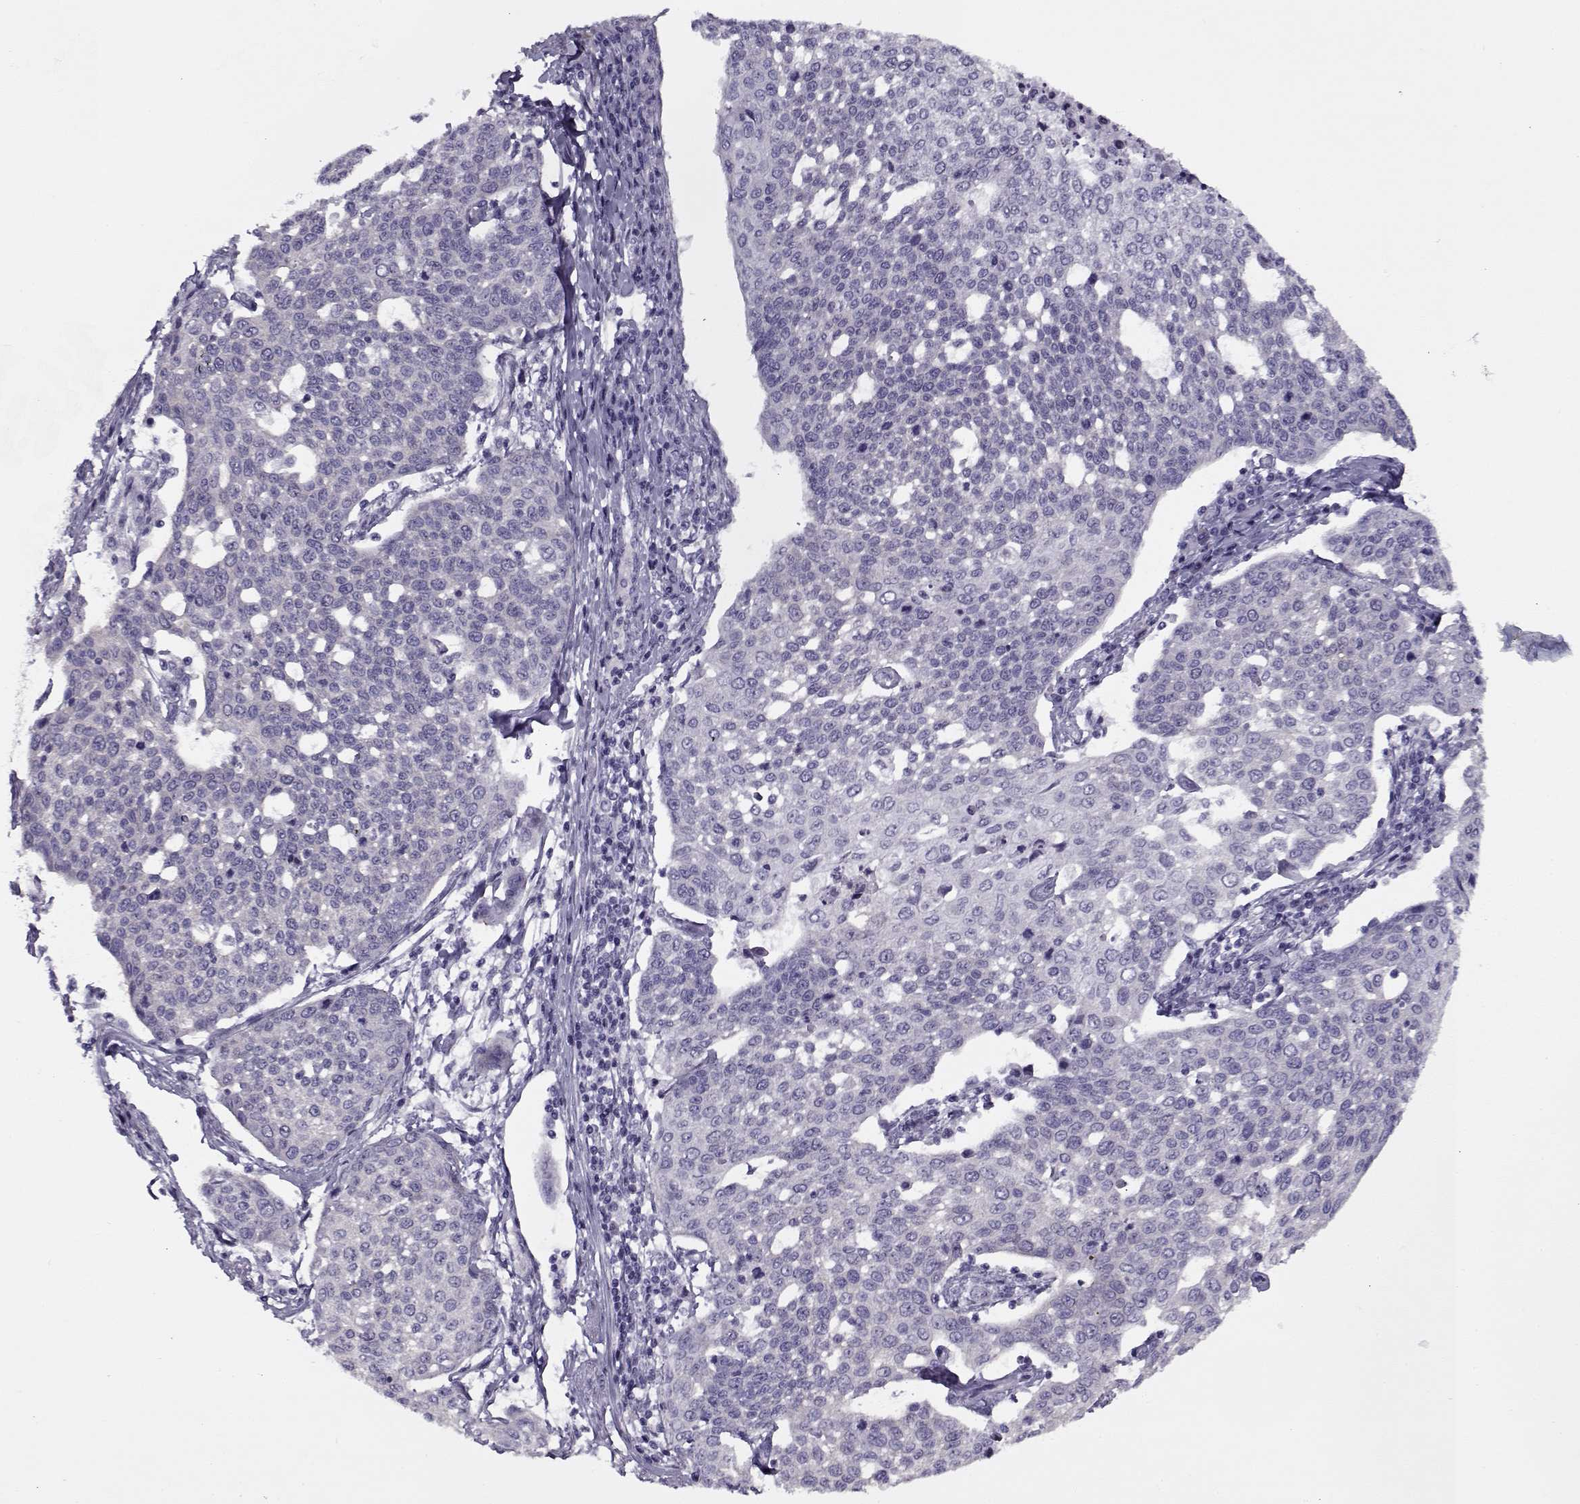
{"staining": {"intensity": "negative", "quantity": "none", "location": "none"}, "tissue": "cervical cancer", "cell_type": "Tumor cells", "image_type": "cancer", "snomed": [{"axis": "morphology", "description": "Squamous cell carcinoma, NOS"}, {"axis": "topography", "description": "Cervix"}], "caption": "Cervical cancer (squamous cell carcinoma) was stained to show a protein in brown. There is no significant positivity in tumor cells.", "gene": "PP2D1", "patient": {"sex": "female", "age": 34}}